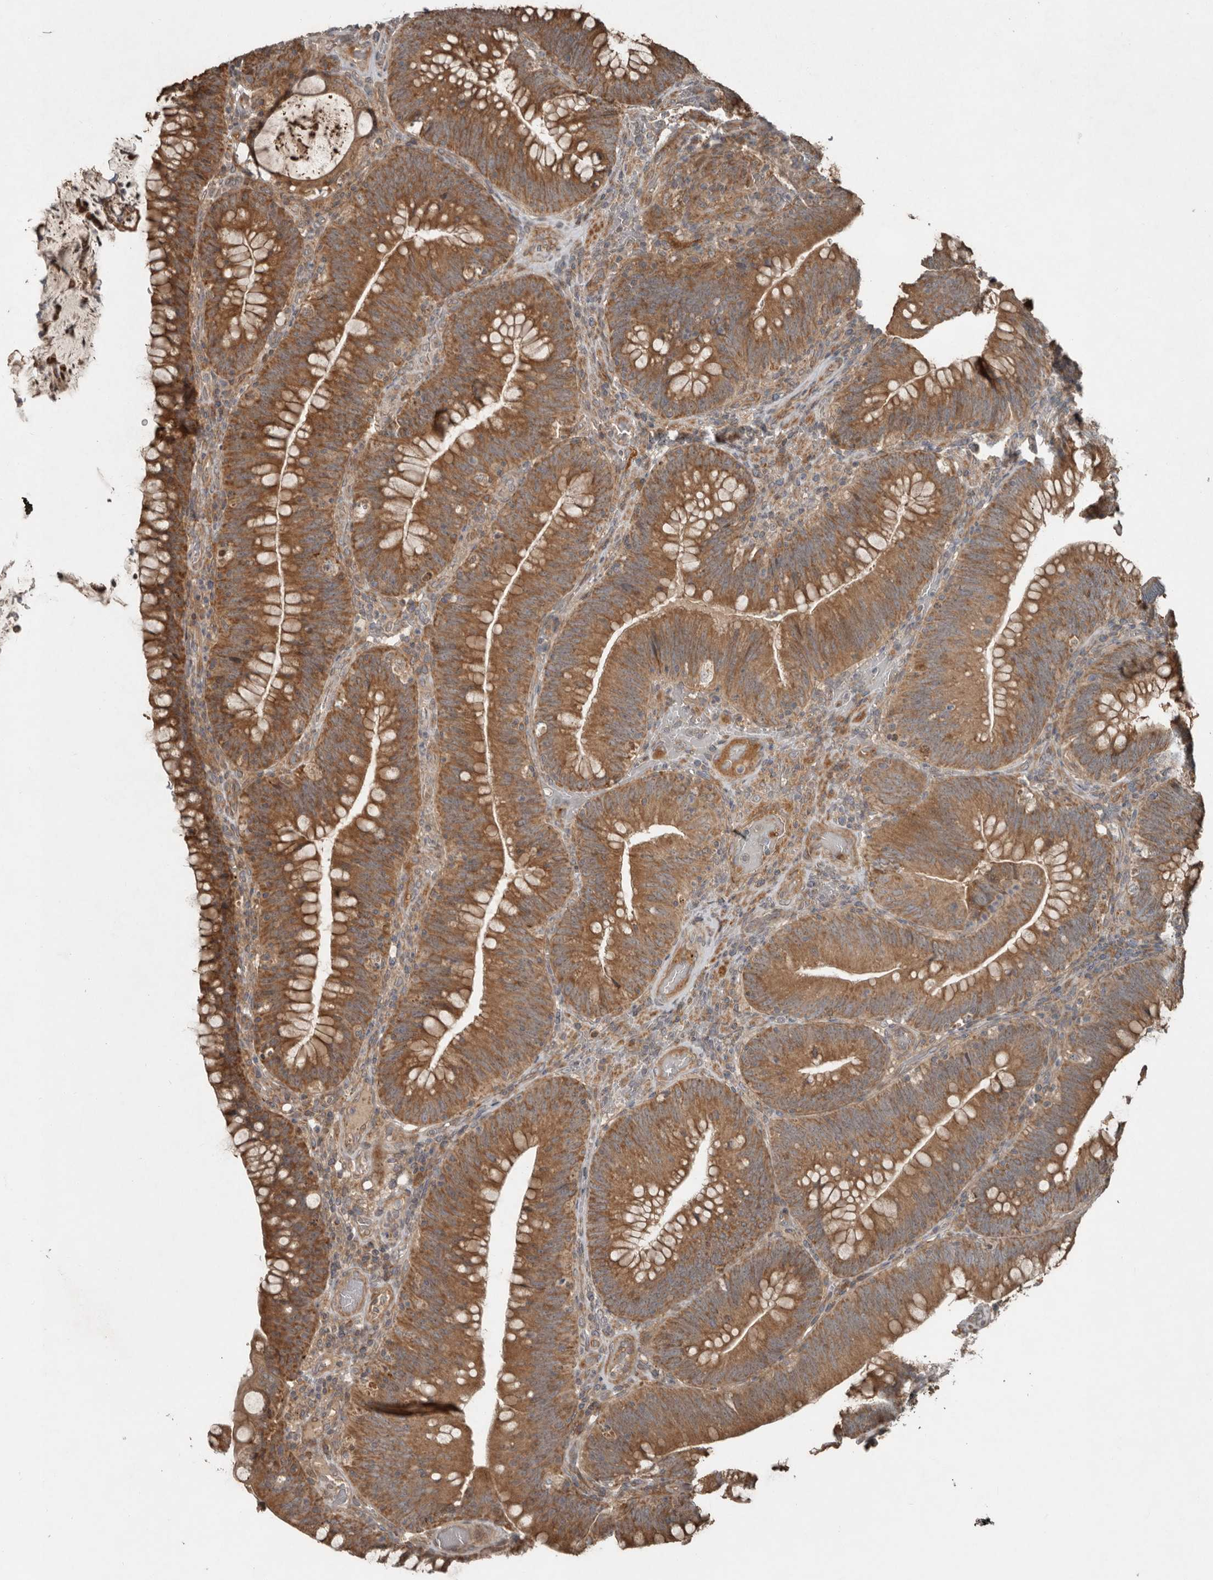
{"staining": {"intensity": "moderate", "quantity": ">75%", "location": "cytoplasmic/membranous"}, "tissue": "colorectal cancer", "cell_type": "Tumor cells", "image_type": "cancer", "snomed": [{"axis": "morphology", "description": "Normal tissue, NOS"}, {"axis": "topography", "description": "Colon"}], "caption": "Colorectal cancer stained for a protein displays moderate cytoplasmic/membranous positivity in tumor cells. (DAB (3,3'-diaminobenzidine) = brown stain, brightfield microscopy at high magnification).", "gene": "SLC6A7", "patient": {"sex": "female", "age": 82}}